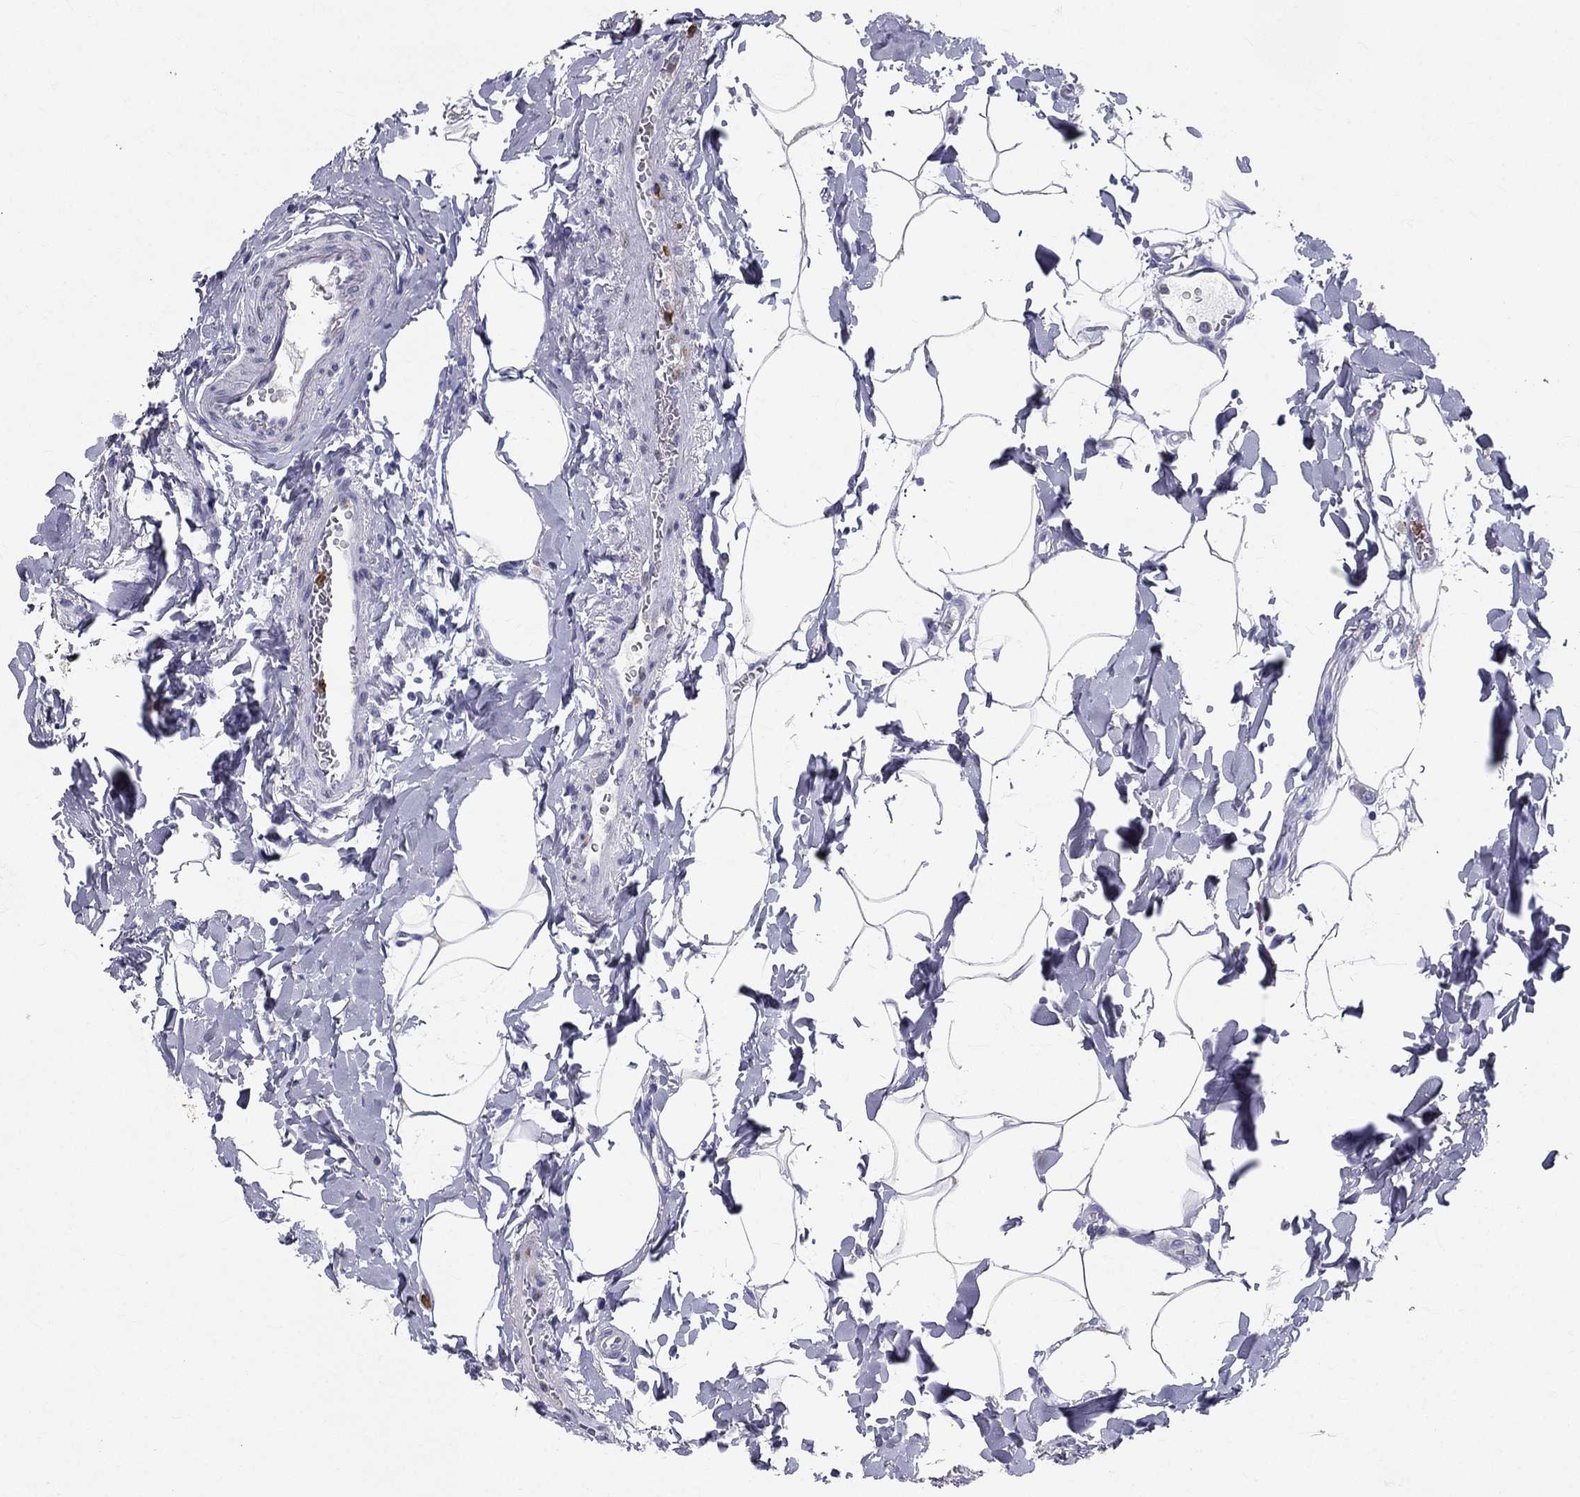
{"staining": {"intensity": "moderate", "quantity": "<25%", "location": "nuclear"}, "tissue": "stomach", "cell_type": "Glandular cells", "image_type": "normal", "snomed": [{"axis": "morphology", "description": "Normal tissue, NOS"}, {"axis": "topography", "description": "Stomach, upper"}, {"axis": "topography", "description": "Stomach"}], "caption": "Protein staining of benign stomach reveals moderate nuclear positivity in approximately <25% of glandular cells.", "gene": "IGSF8", "patient": {"sex": "male", "age": 62}}